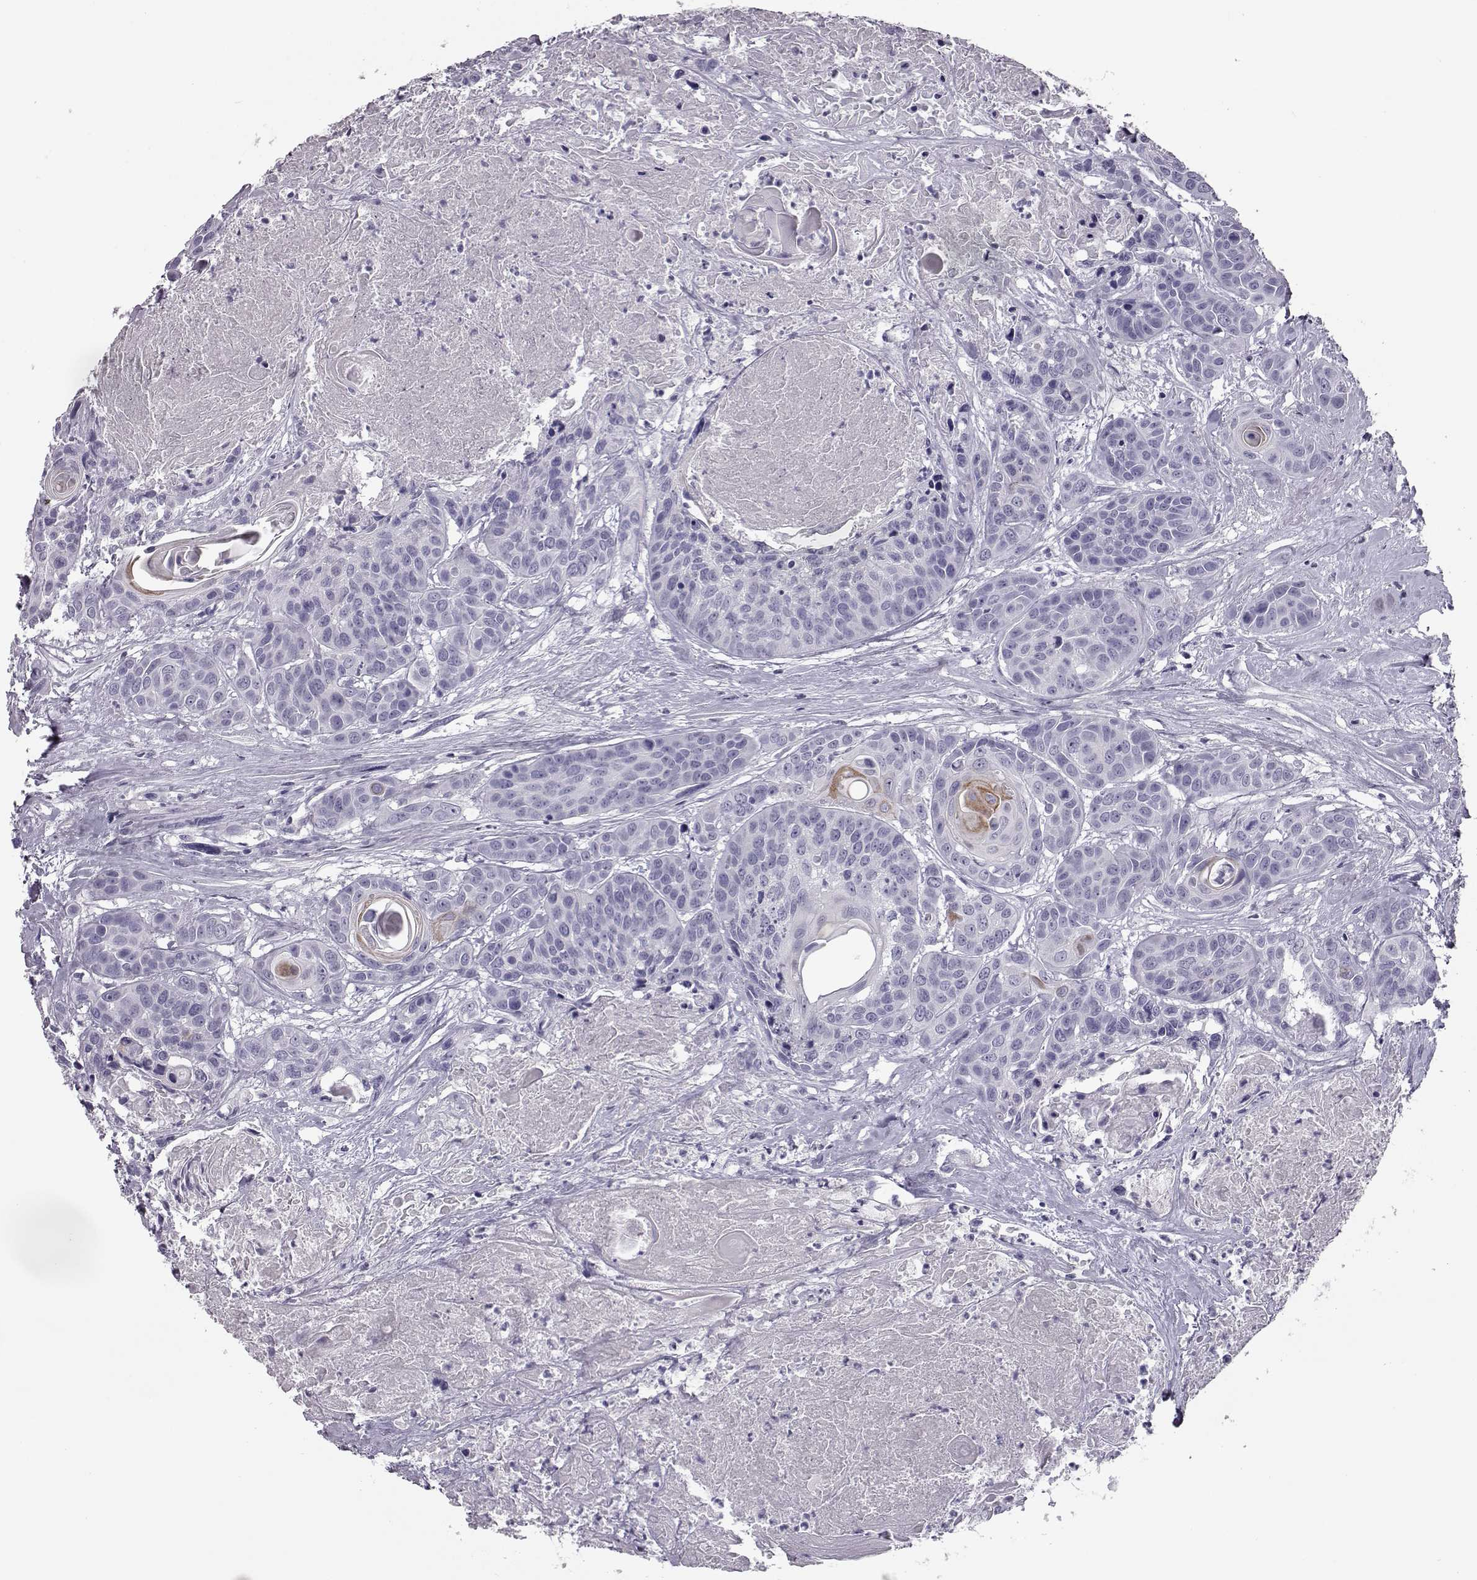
{"staining": {"intensity": "negative", "quantity": "none", "location": "none"}, "tissue": "head and neck cancer", "cell_type": "Tumor cells", "image_type": "cancer", "snomed": [{"axis": "morphology", "description": "Squamous cell carcinoma, NOS"}, {"axis": "topography", "description": "Oral tissue"}, {"axis": "topography", "description": "Head-Neck"}], "caption": "Human squamous cell carcinoma (head and neck) stained for a protein using IHC reveals no positivity in tumor cells.", "gene": "CCL19", "patient": {"sex": "male", "age": 56}}